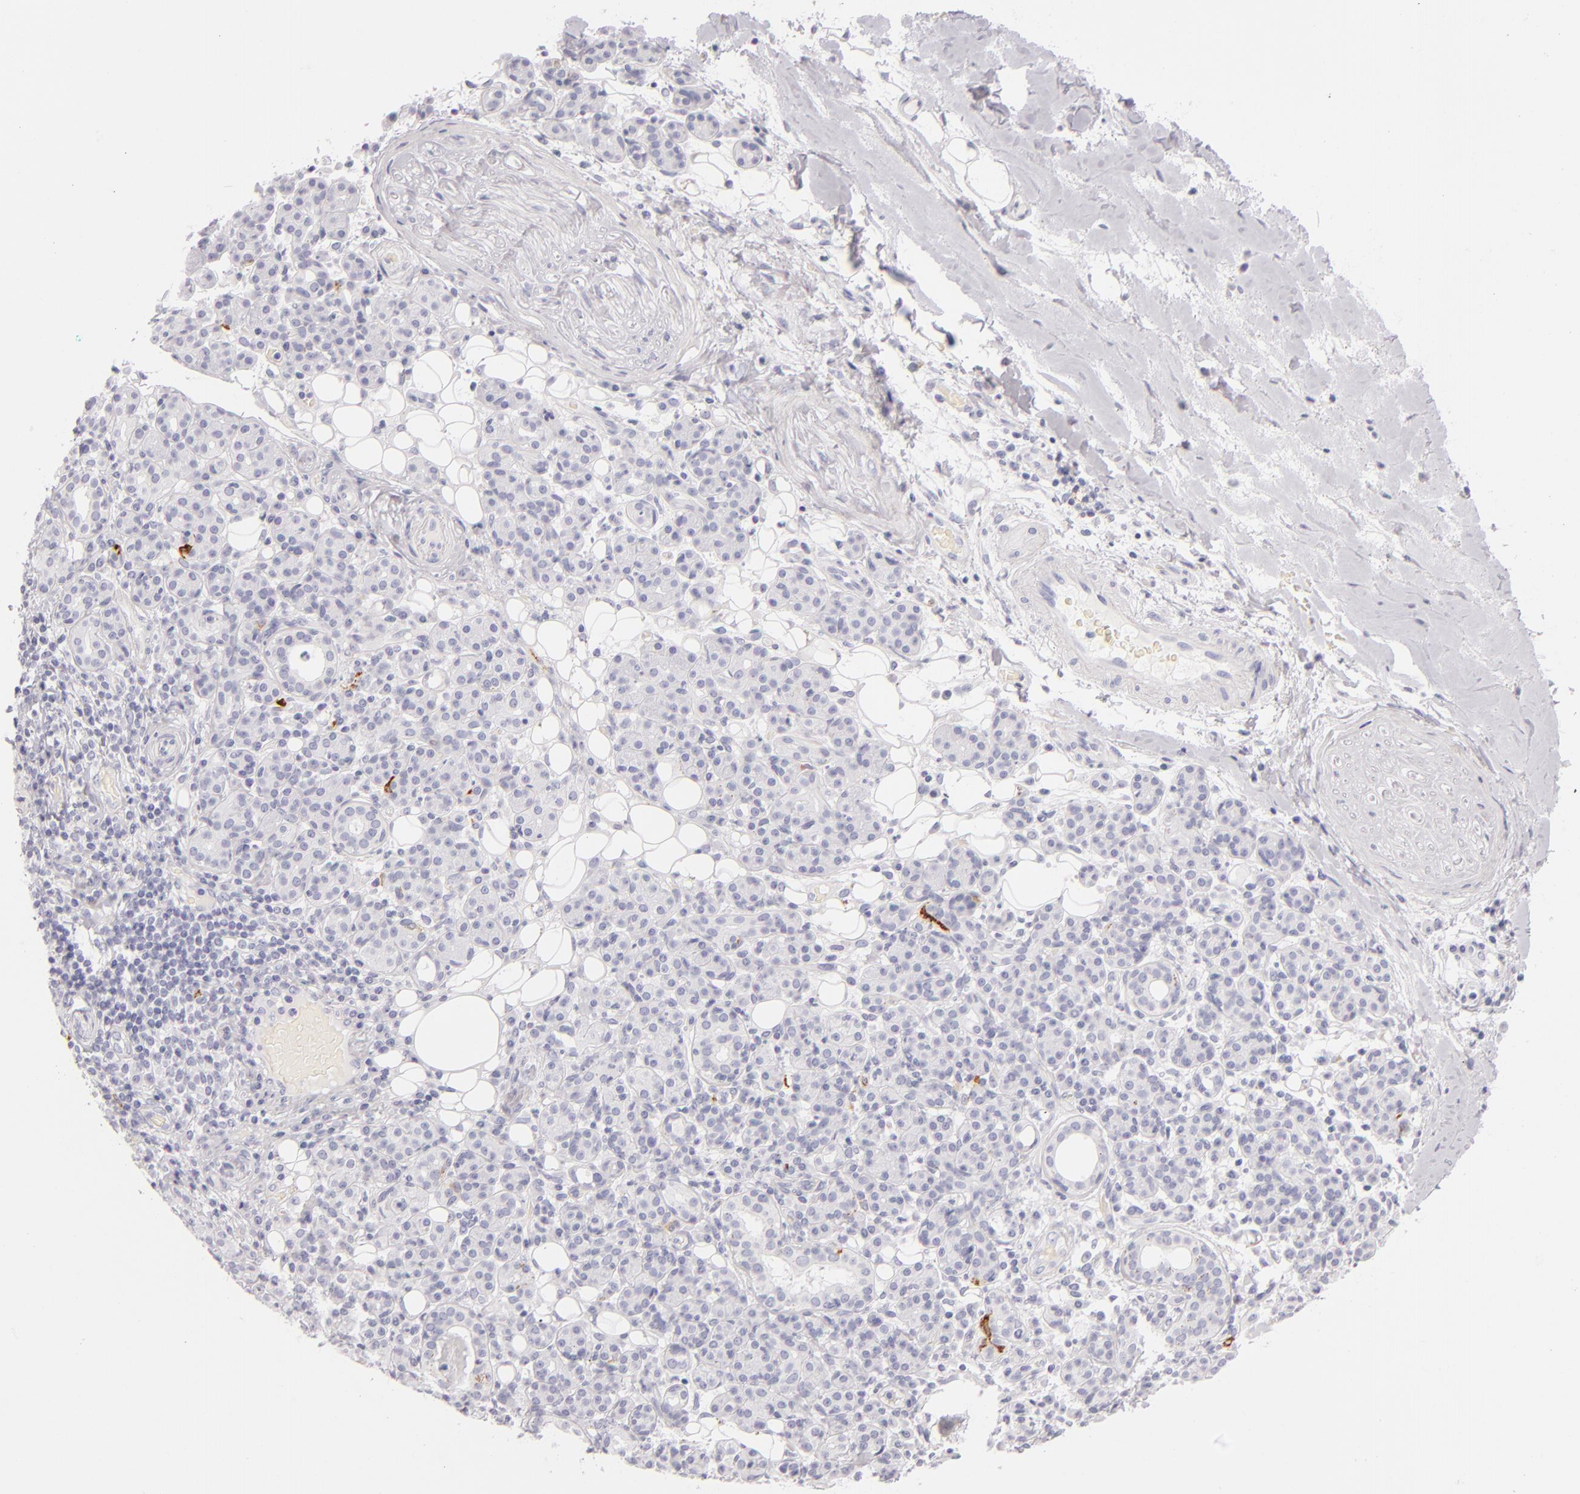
{"staining": {"intensity": "negative", "quantity": "none", "location": "none"}, "tissue": "skin cancer", "cell_type": "Tumor cells", "image_type": "cancer", "snomed": [{"axis": "morphology", "description": "Squamous cell carcinoma, NOS"}, {"axis": "topography", "description": "Skin"}], "caption": "Tumor cells show no significant positivity in skin squamous cell carcinoma.", "gene": "CD207", "patient": {"sex": "male", "age": 84}}